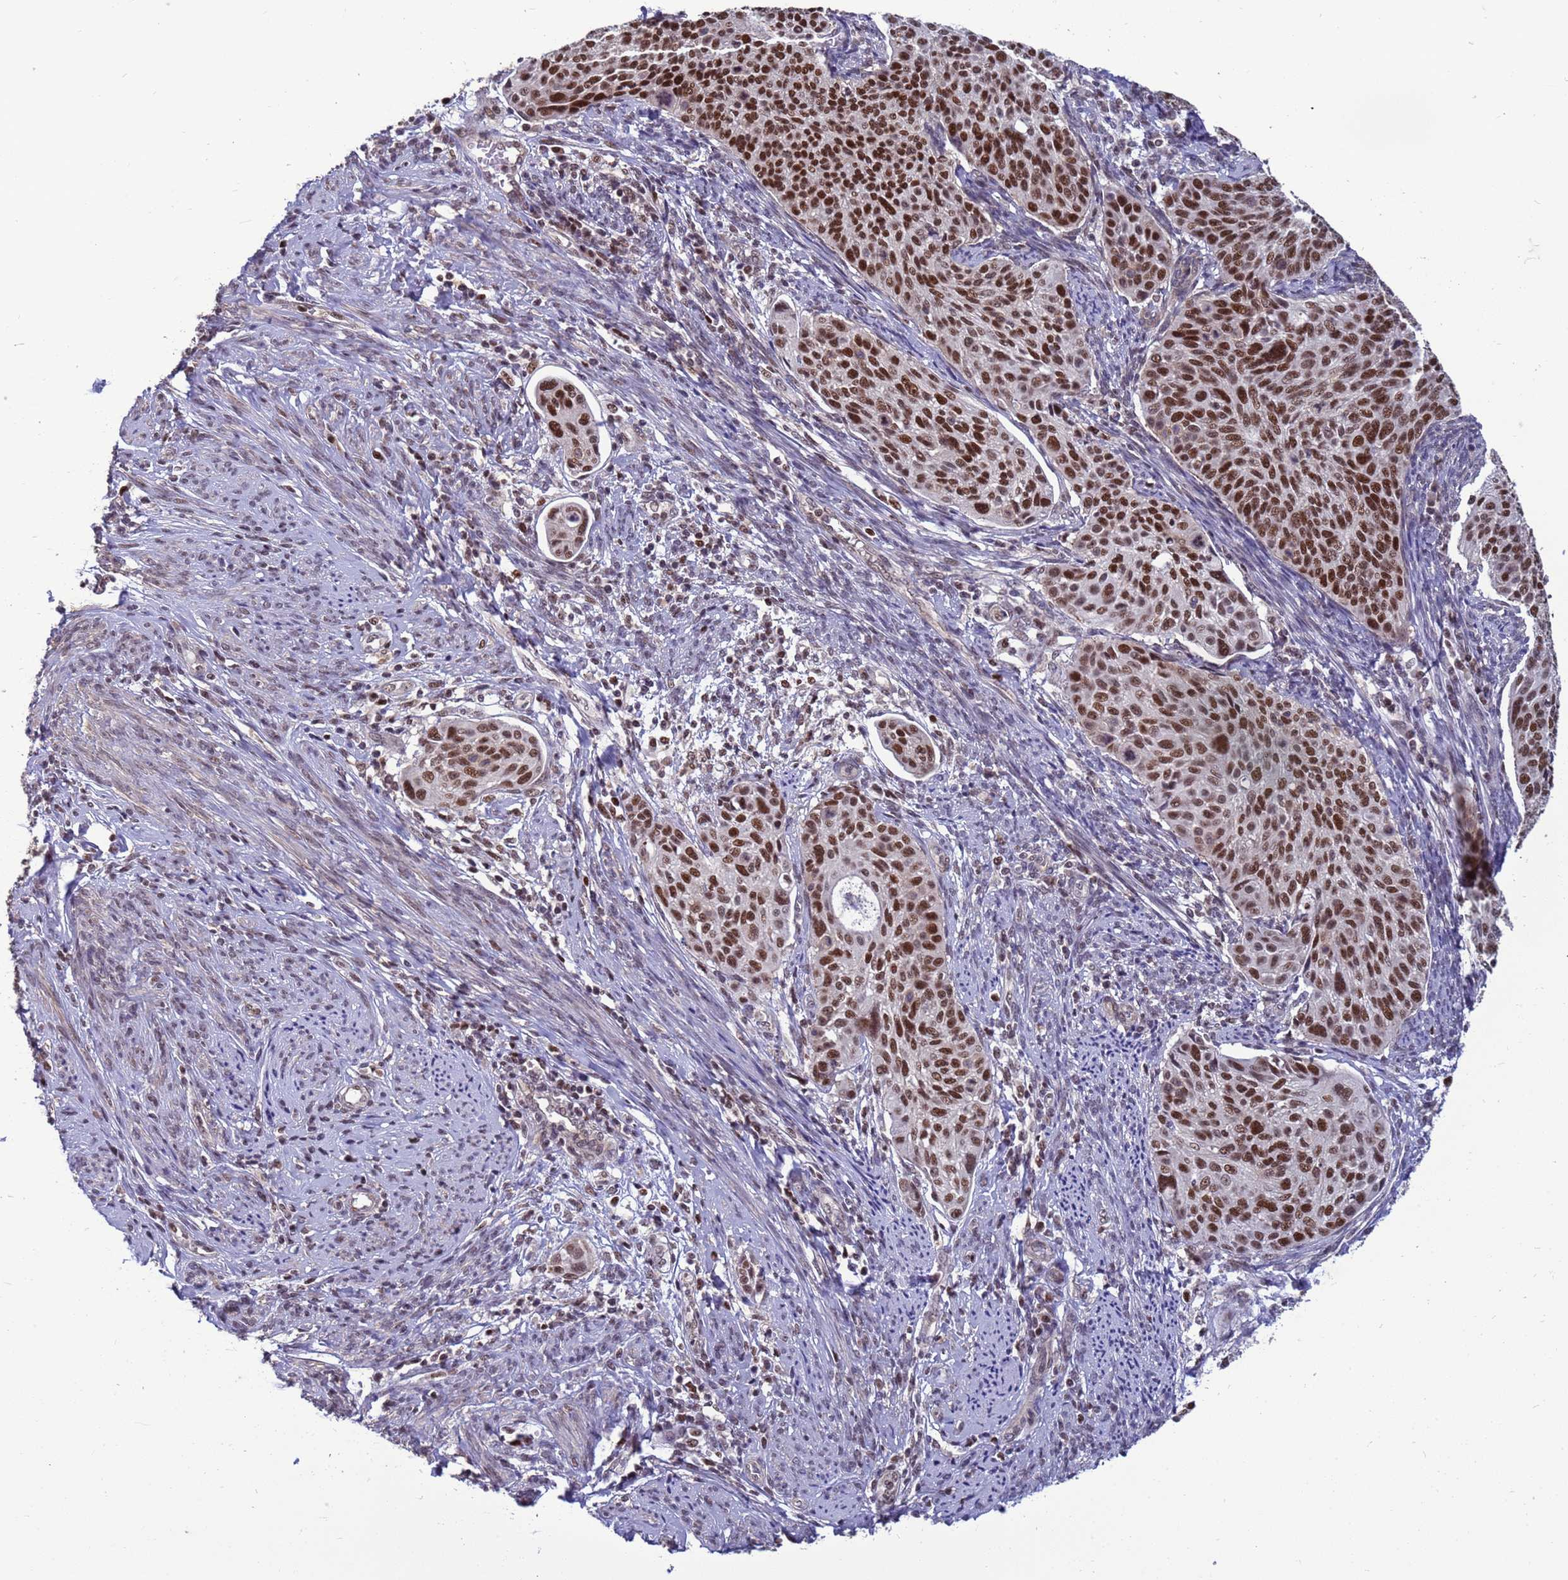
{"staining": {"intensity": "strong", "quantity": ">75%", "location": "nuclear"}, "tissue": "cervical cancer", "cell_type": "Tumor cells", "image_type": "cancer", "snomed": [{"axis": "morphology", "description": "Squamous cell carcinoma, NOS"}, {"axis": "topography", "description": "Cervix"}], "caption": "Brown immunohistochemical staining in cervical squamous cell carcinoma exhibits strong nuclear positivity in about >75% of tumor cells.", "gene": "NSL1", "patient": {"sex": "female", "age": 70}}